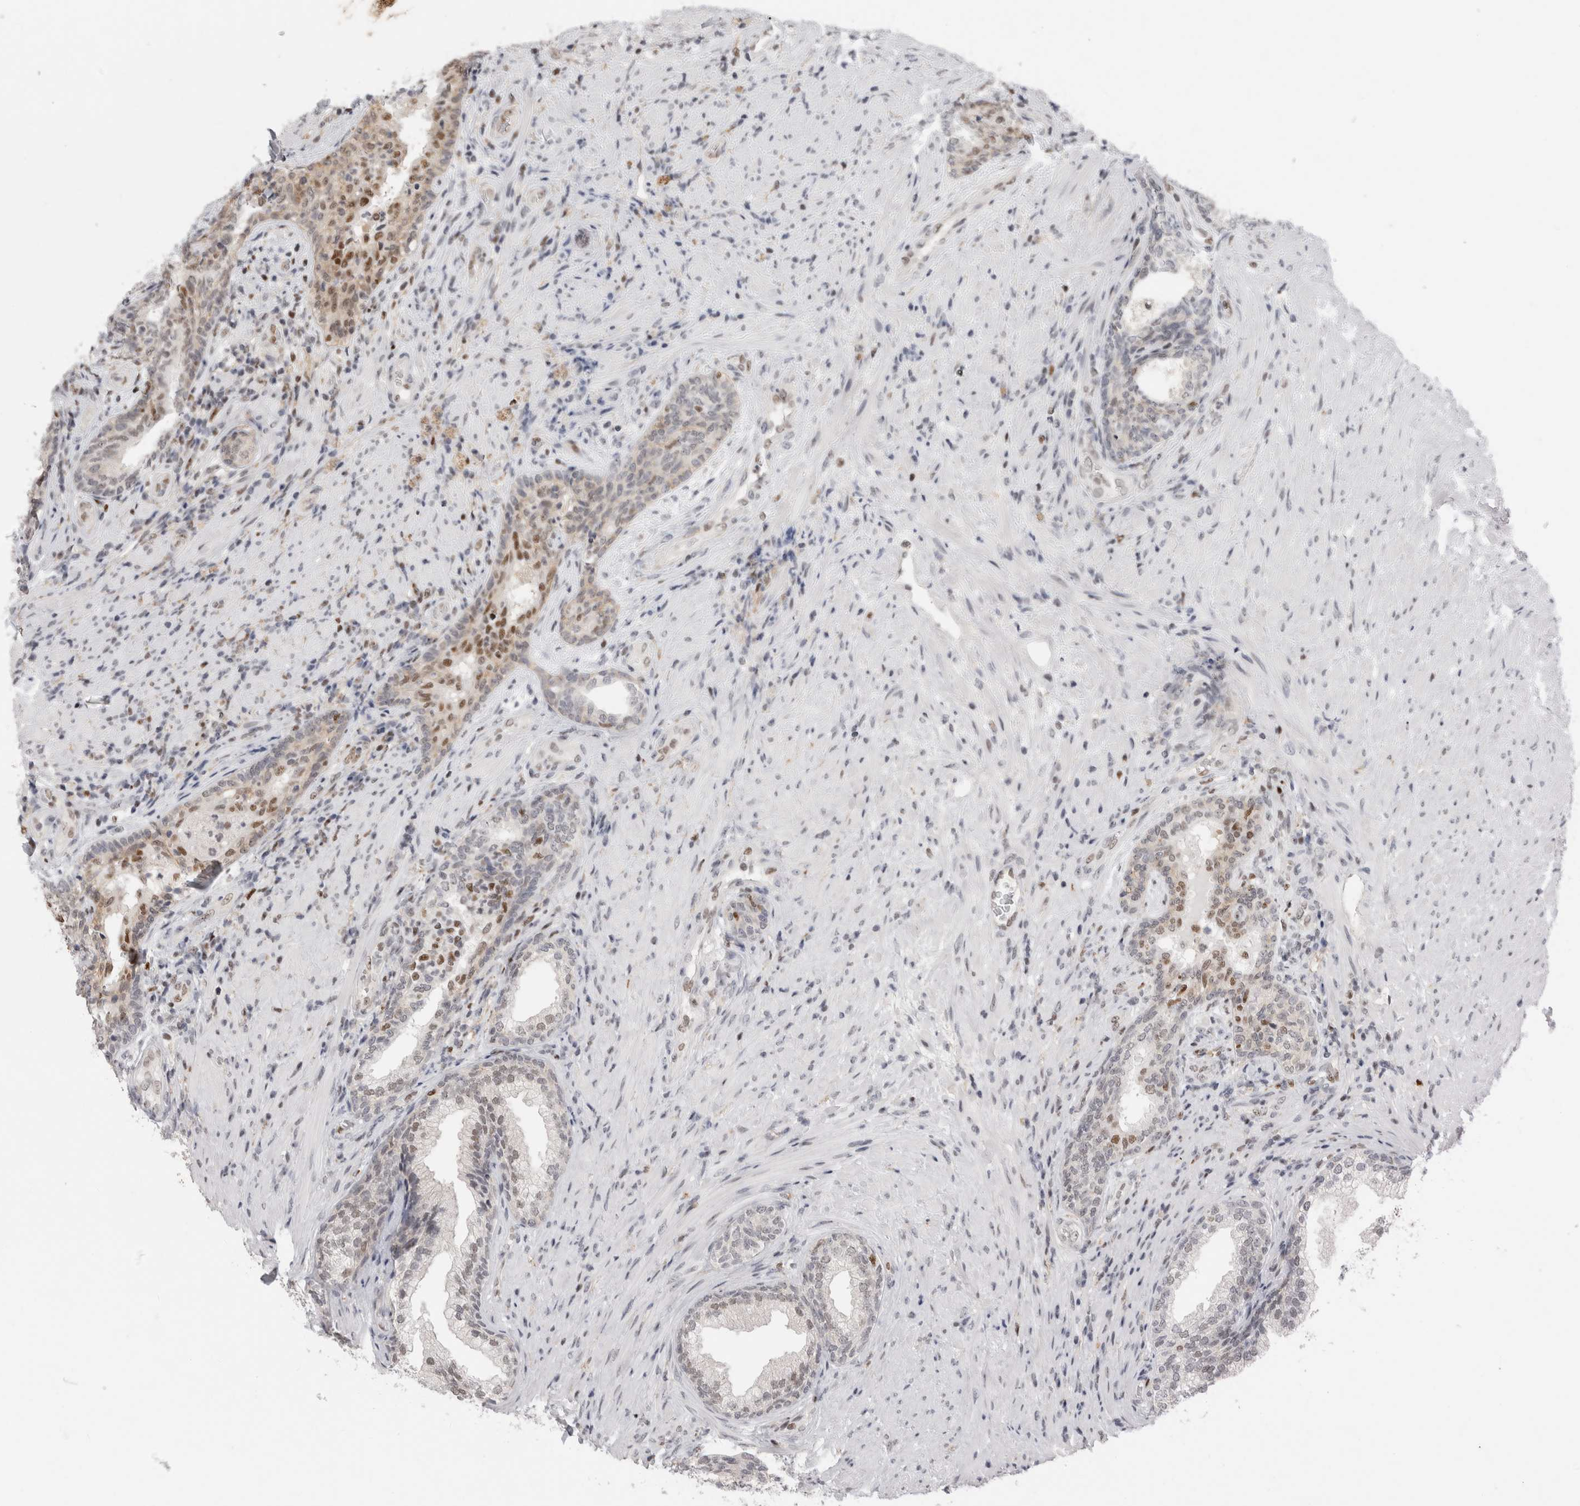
{"staining": {"intensity": "weak", "quantity": "25%-75%", "location": "nuclear"}, "tissue": "prostate", "cell_type": "Glandular cells", "image_type": "normal", "snomed": [{"axis": "morphology", "description": "Normal tissue, NOS"}, {"axis": "topography", "description": "Prostate"}], "caption": "A high-resolution photomicrograph shows immunohistochemistry (IHC) staining of unremarkable prostate, which exhibits weak nuclear staining in about 25%-75% of glandular cells.", "gene": "SRARP", "patient": {"sex": "male", "age": 76}}